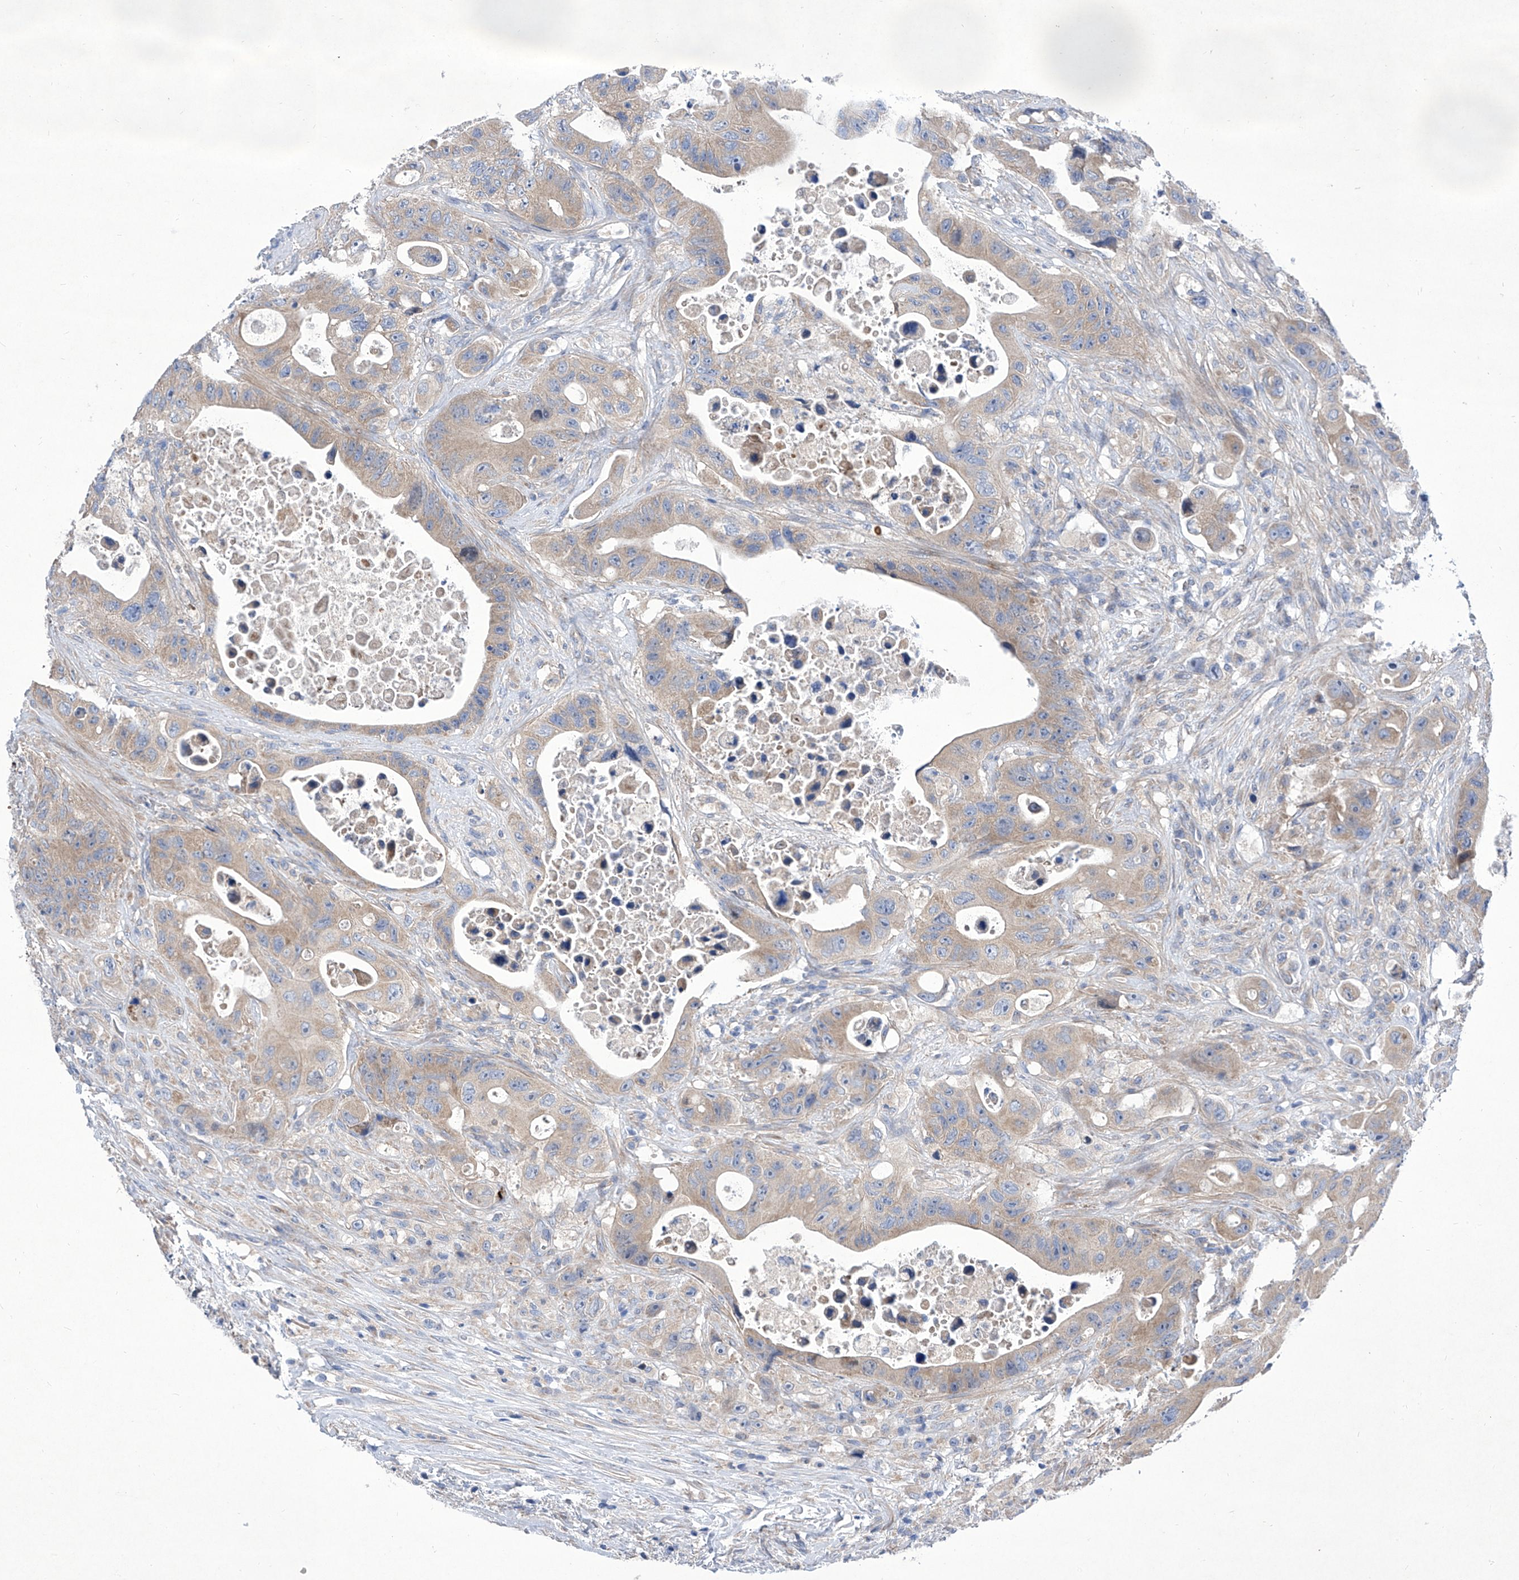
{"staining": {"intensity": "weak", "quantity": "25%-75%", "location": "cytoplasmic/membranous"}, "tissue": "colorectal cancer", "cell_type": "Tumor cells", "image_type": "cancer", "snomed": [{"axis": "morphology", "description": "Adenocarcinoma, NOS"}, {"axis": "topography", "description": "Colon"}], "caption": "High-magnification brightfield microscopy of adenocarcinoma (colorectal) stained with DAB (brown) and counterstained with hematoxylin (blue). tumor cells exhibit weak cytoplasmic/membranous expression is seen in approximately25%-75% of cells. (IHC, brightfield microscopy, high magnification).", "gene": "SRBD1", "patient": {"sex": "female", "age": 46}}